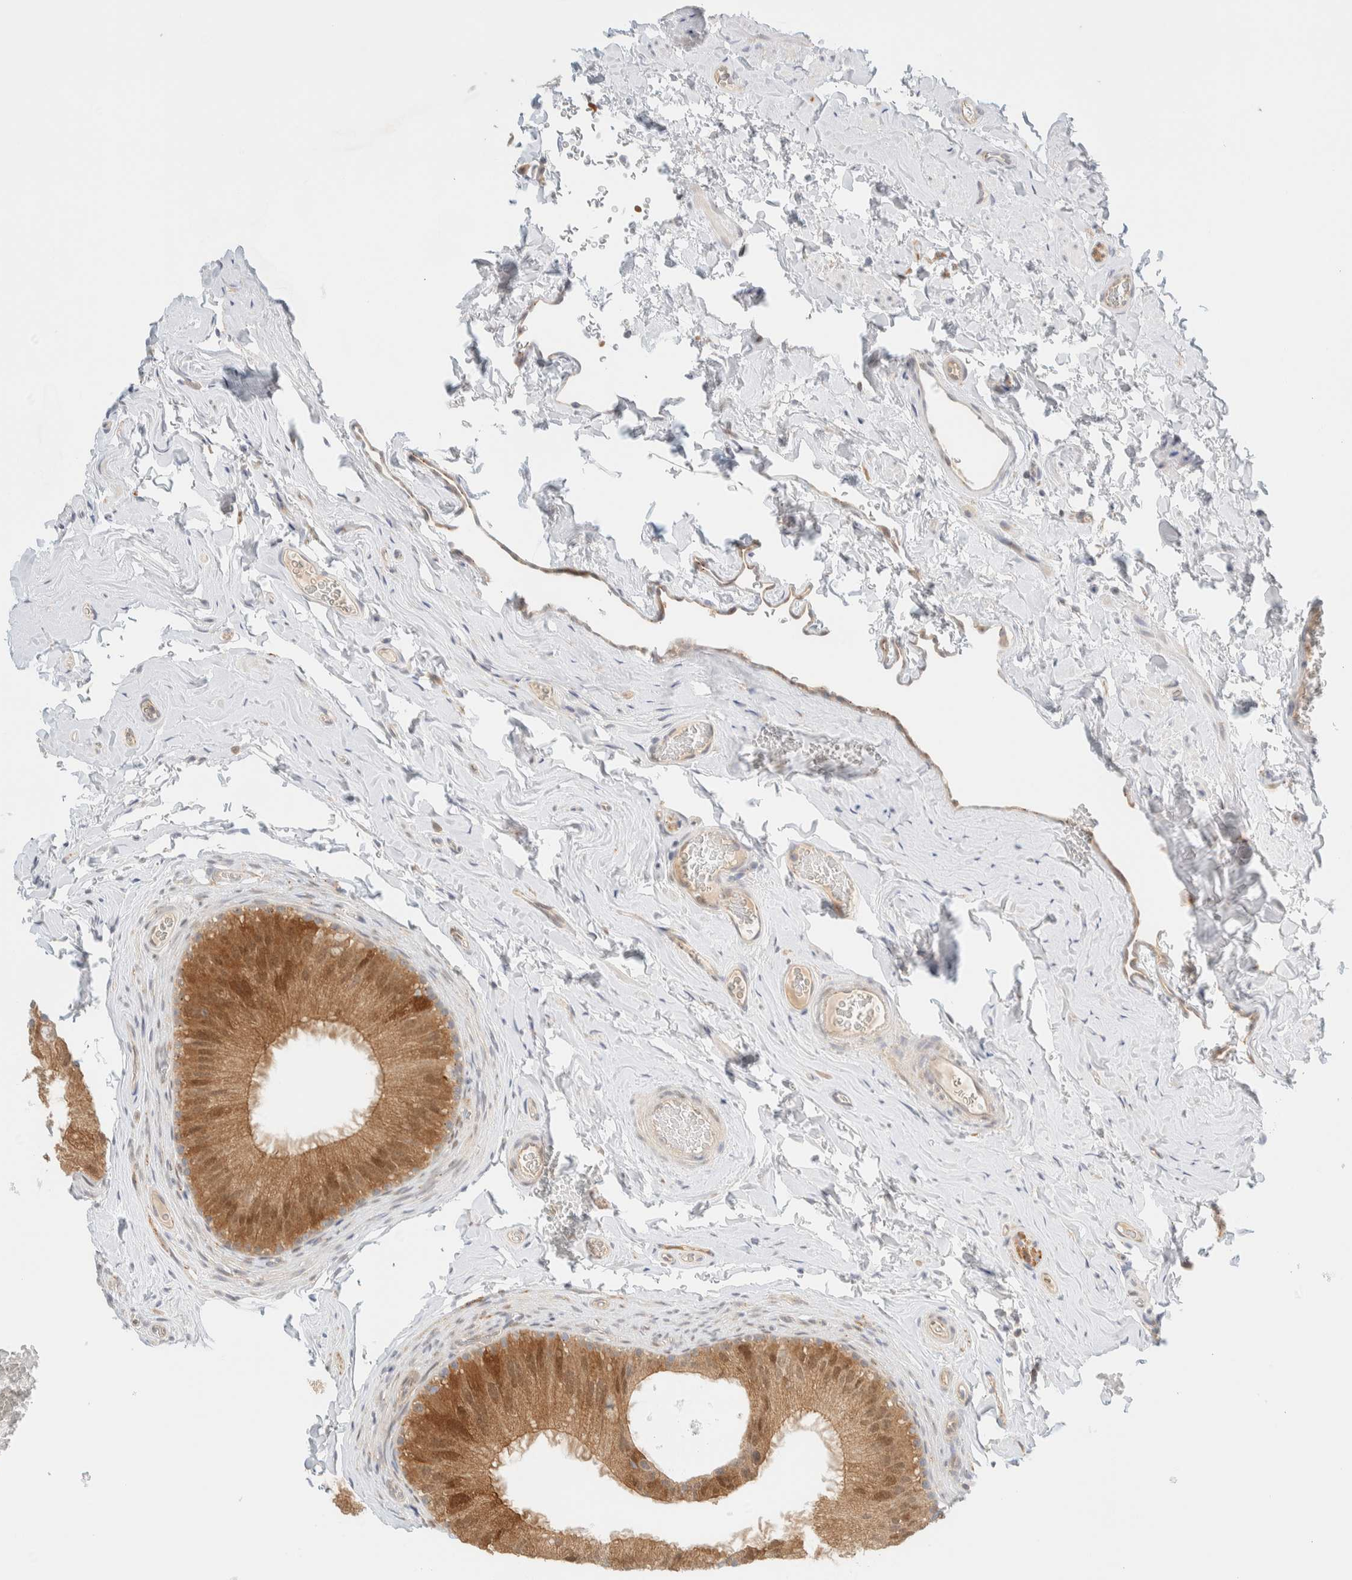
{"staining": {"intensity": "moderate", "quantity": ">75%", "location": "cytoplasmic/membranous,nuclear"}, "tissue": "epididymis", "cell_type": "Glandular cells", "image_type": "normal", "snomed": [{"axis": "morphology", "description": "Normal tissue, NOS"}, {"axis": "topography", "description": "Vascular tissue"}, {"axis": "topography", "description": "Epididymis"}], "caption": "DAB immunohistochemical staining of unremarkable epididymis demonstrates moderate cytoplasmic/membranous,nuclear protein positivity in about >75% of glandular cells. The protein is stained brown, and the nuclei are stained in blue (DAB IHC with brightfield microscopy, high magnification).", "gene": "PCYT2", "patient": {"sex": "male", "age": 49}}